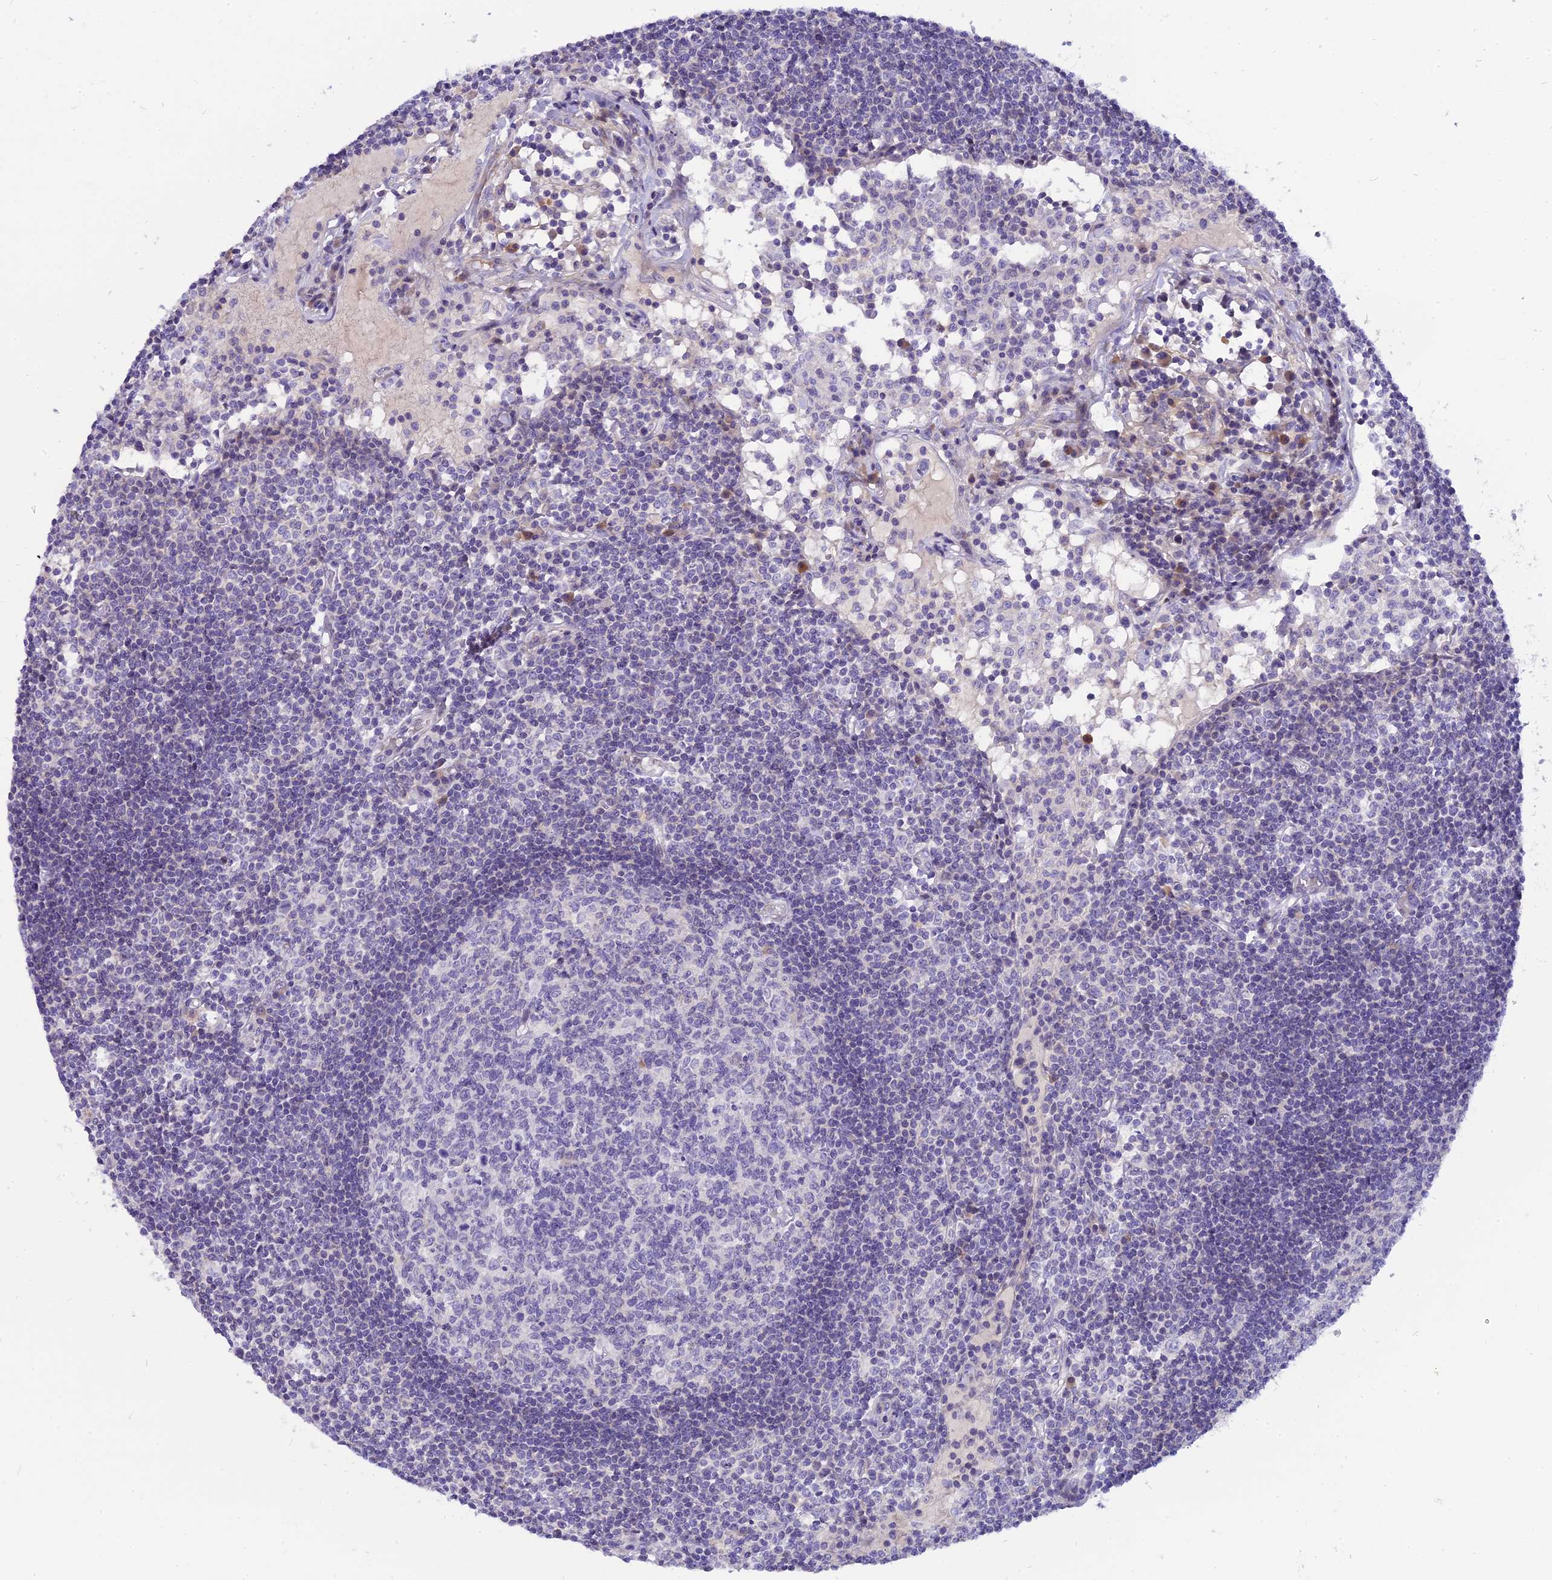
{"staining": {"intensity": "negative", "quantity": "none", "location": "none"}, "tissue": "lymph node", "cell_type": "Germinal center cells", "image_type": "normal", "snomed": [{"axis": "morphology", "description": "Normal tissue, NOS"}, {"axis": "topography", "description": "Lymph node"}], "caption": "This photomicrograph is of unremarkable lymph node stained with immunohistochemistry (IHC) to label a protein in brown with the nuclei are counter-stained blue. There is no expression in germinal center cells.", "gene": "MBD3L1", "patient": {"sex": "female", "age": 55}}